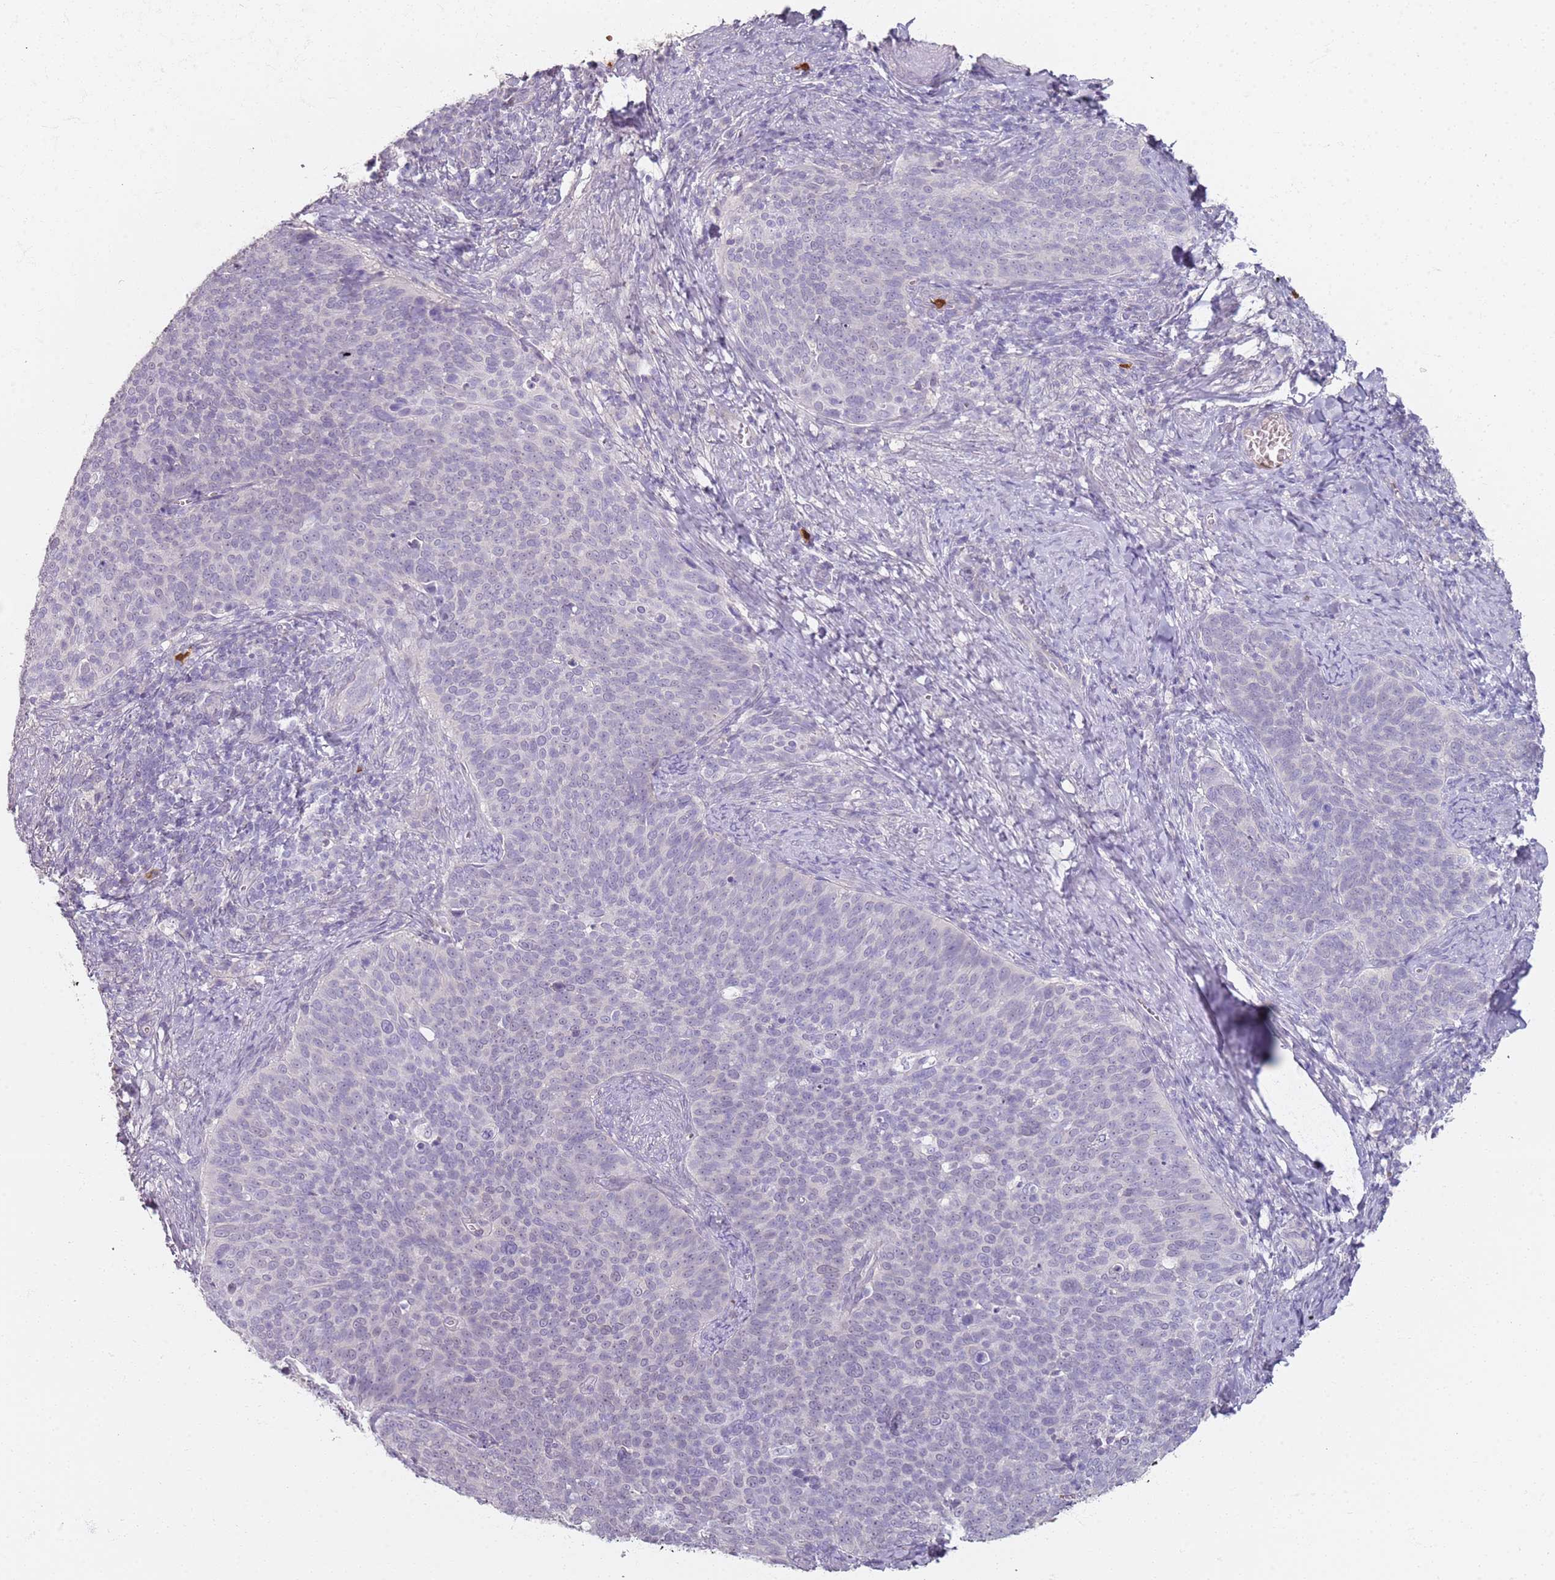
{"staining": {"intensity": "negative", "quantity": "none", "location": "none"}, "tissue": "cervical cancer", "cell_type": "Tumor cells", "image_type": "cancer", "snomed": [{"axis": "morphology", "description": "Normal tissue, NOS"}, {"axis": "morphology", "description": "Squamous cell carcinoma, NOS"}, {"axis": "topography", "description": "Cervix"}], "caption": "Cervical cancer was stained to show a protein in brown. There is no significant expression in tumor cells.", "gene": "CD40LG", "patient": {"sex": "female", "age": 39}}